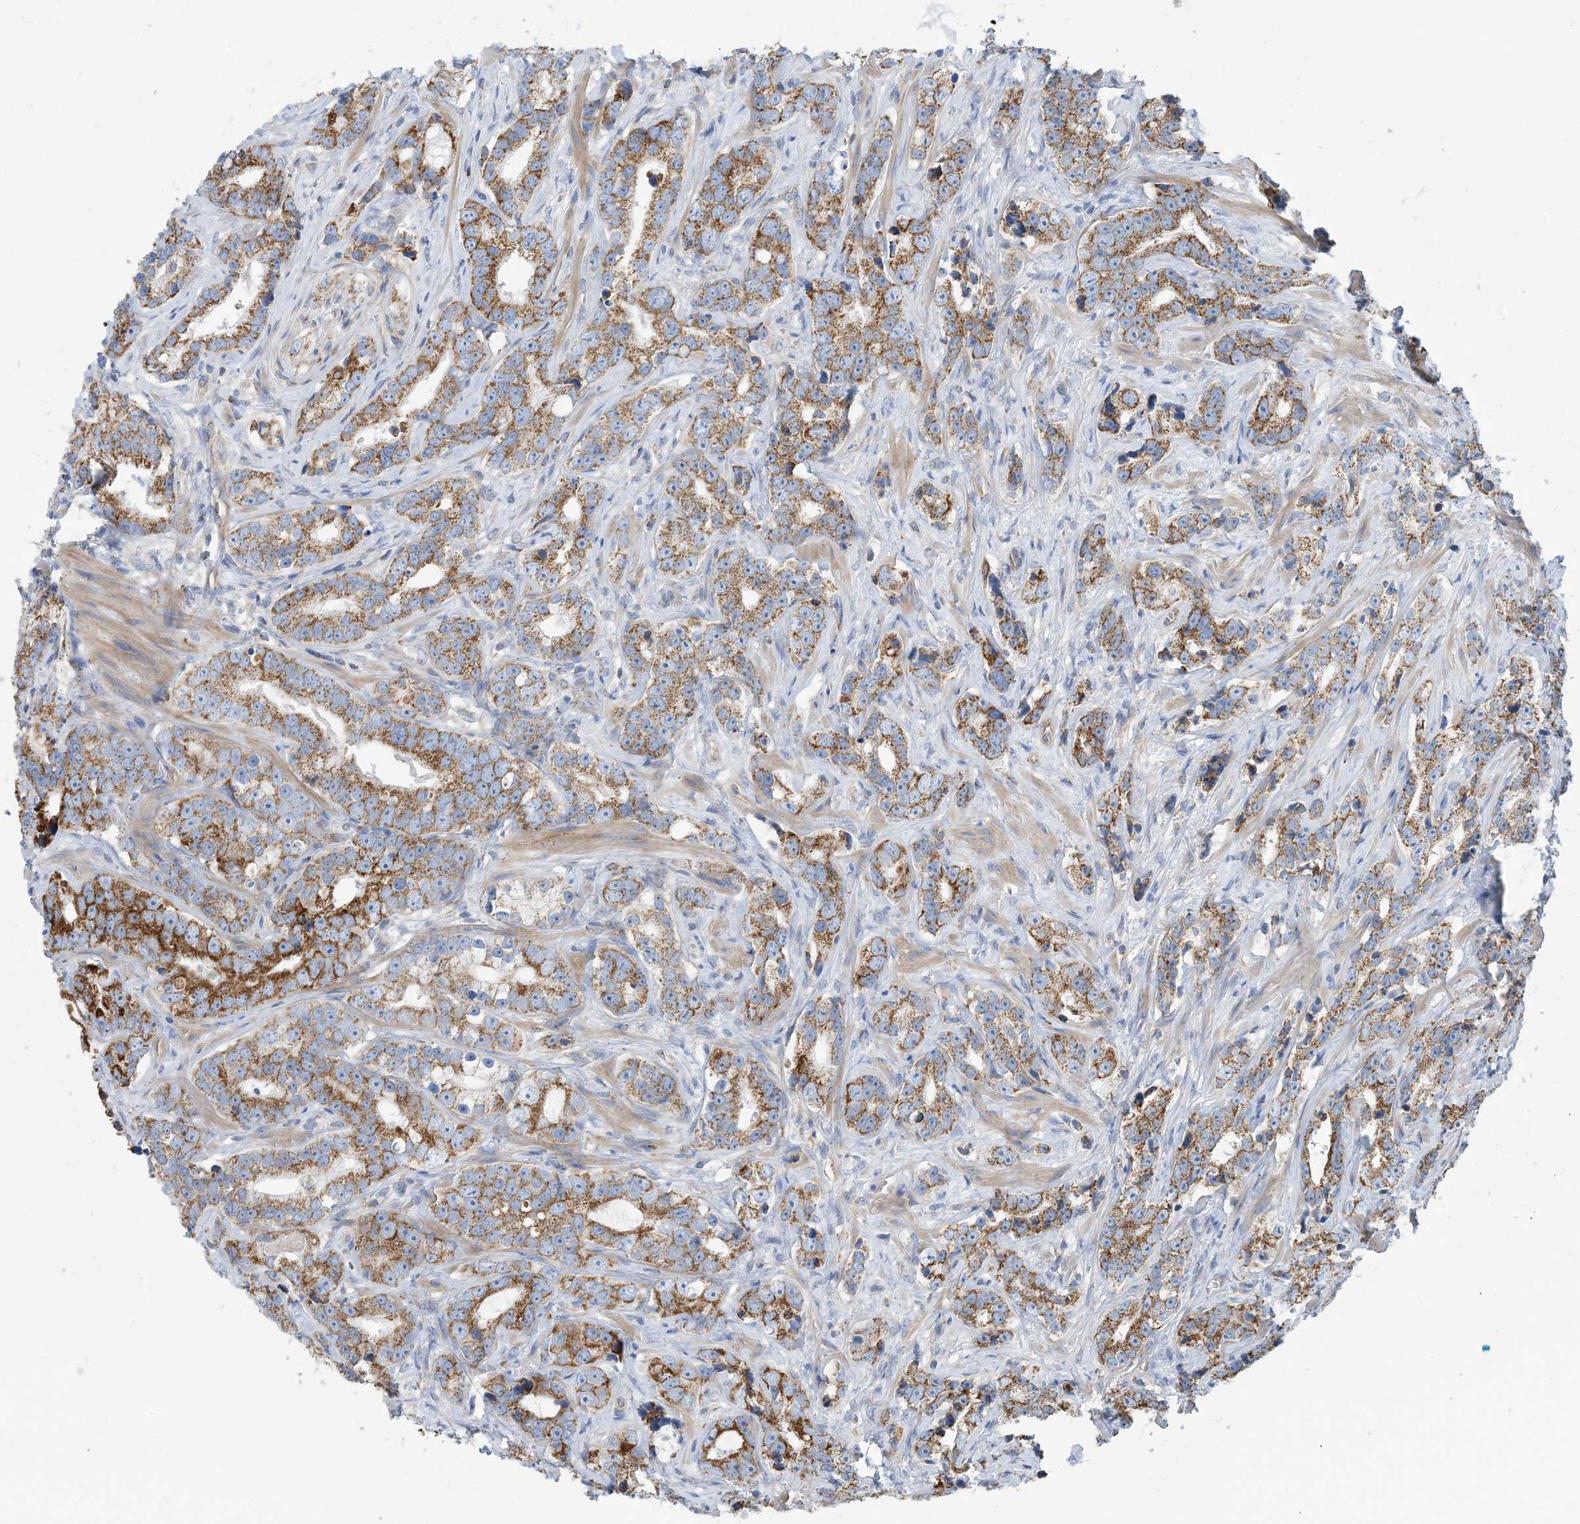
{"staining": {"intensity": "moderate", "quantity": ">75%", "location": "cytoplasmic/membranous"}, "tissue": "prostate cancer", "cell_type": "Tumor cells", "image_type": "cancer", "snomed": [{"axis": "morphology", "description": "Adenocarcinoma, High grade"}, {"axis": "topography", "description": "Prostate"}], "caption": "Prostate adenocarcinoma (high-grade) stained with DAB (3,3'-diaminobenzidine) immunohistochemistry displays medium levels of moderate cytoplasmic/membranous positivity in approximately >75% of tumor cells.", "gene": "PHOSPHO2", "patient": {"sex": "male", "age": 62}}